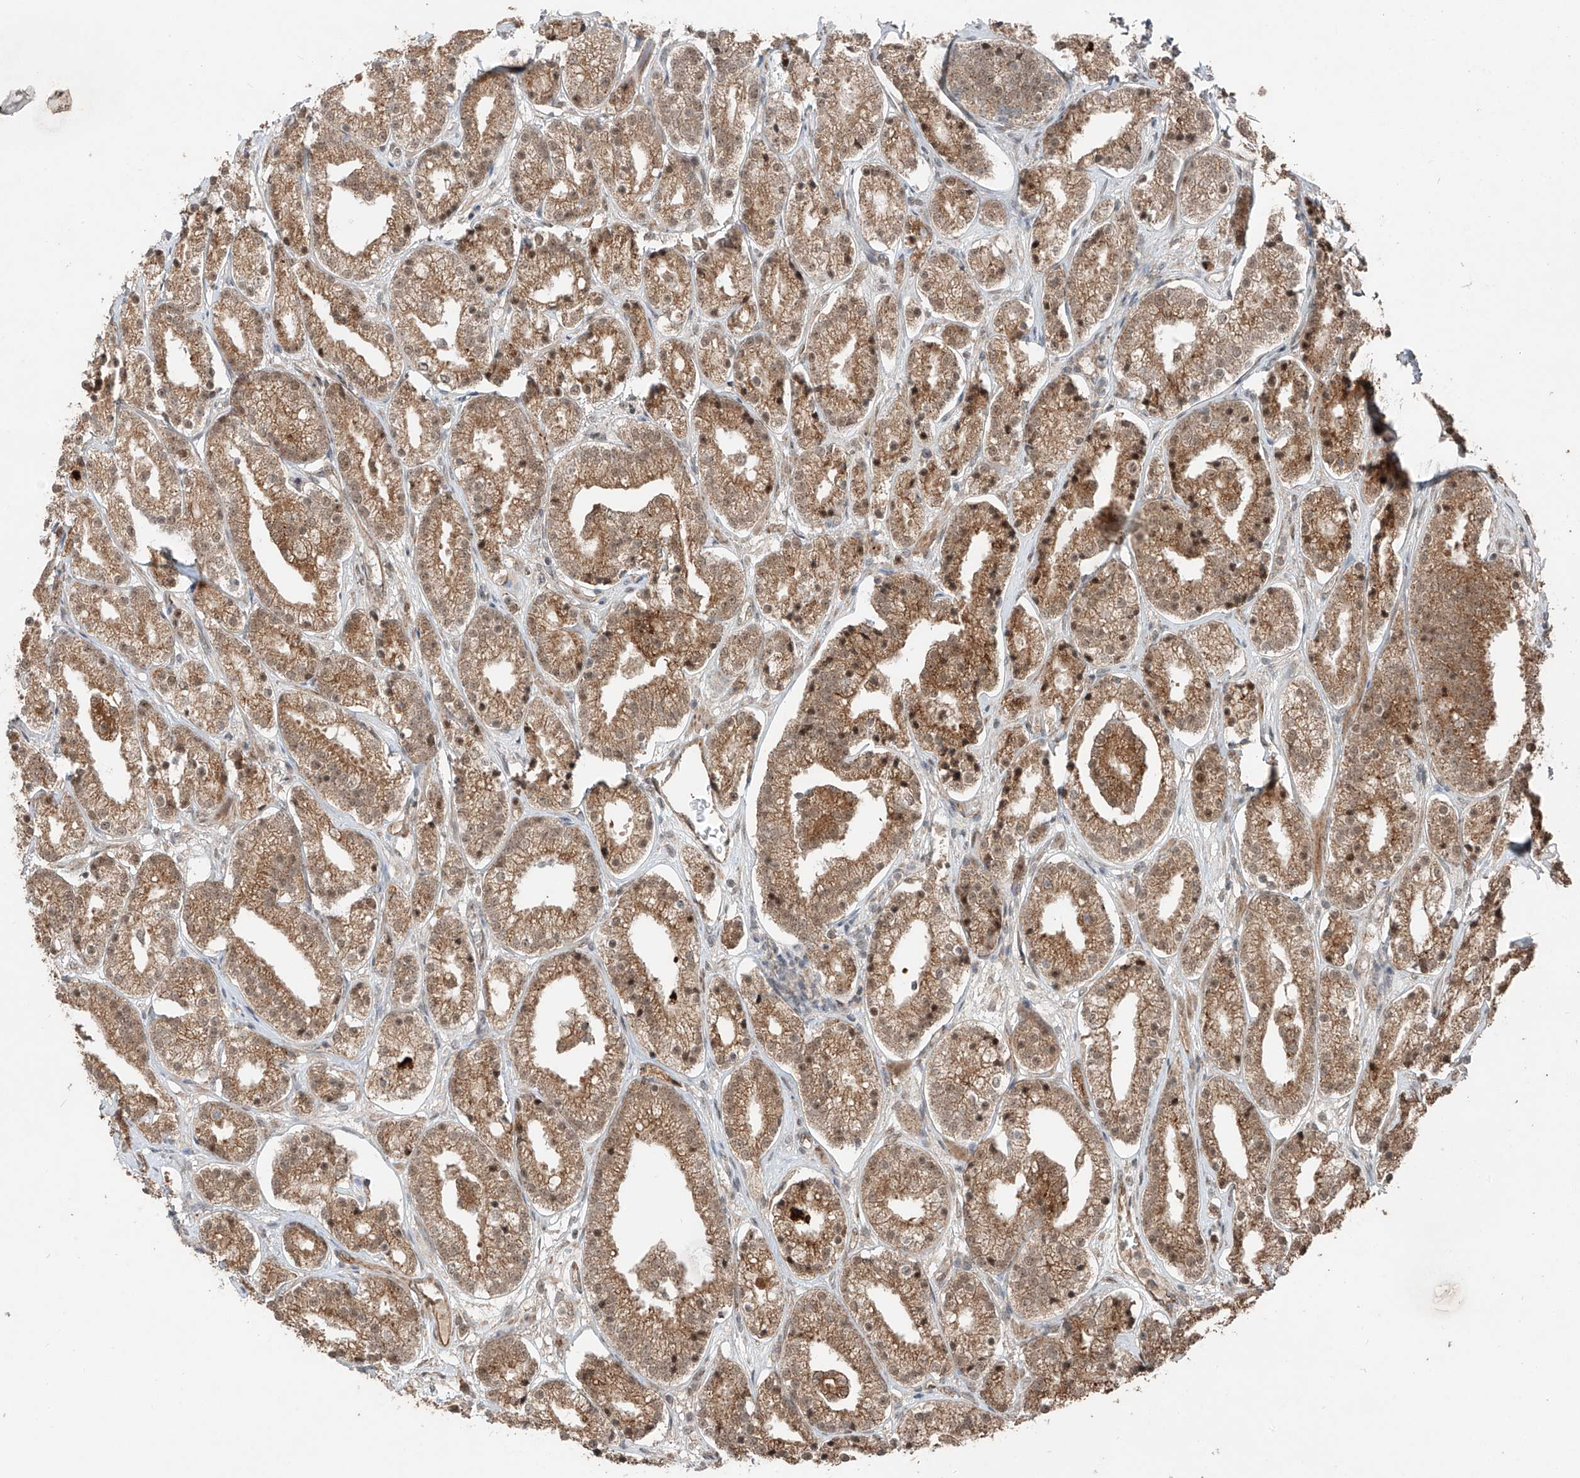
{"staining": {"intensity": "moderate", "quantity": ">75%", "location": "cytoplasmic/membranous,nuclear"}, "tissue": "prostate cancer", "cell_type": "Tumor cells", "image_type": "cancer", "snomed": [{"axis": "morphology", "description": "Adenocarcinoma, High grade"}, {"axis": "topography", "description": "Prostate"}], "caption": "Immunohistochemical staining of prostate cancer (adenocarcinoma (high-grade)) exhibits moderate cytoplasmic/membranous and nuclear protein staining in about >75% of tumor cells.", "gene": "ZNF620", "patient": {"sex": "male", "age": 69}}